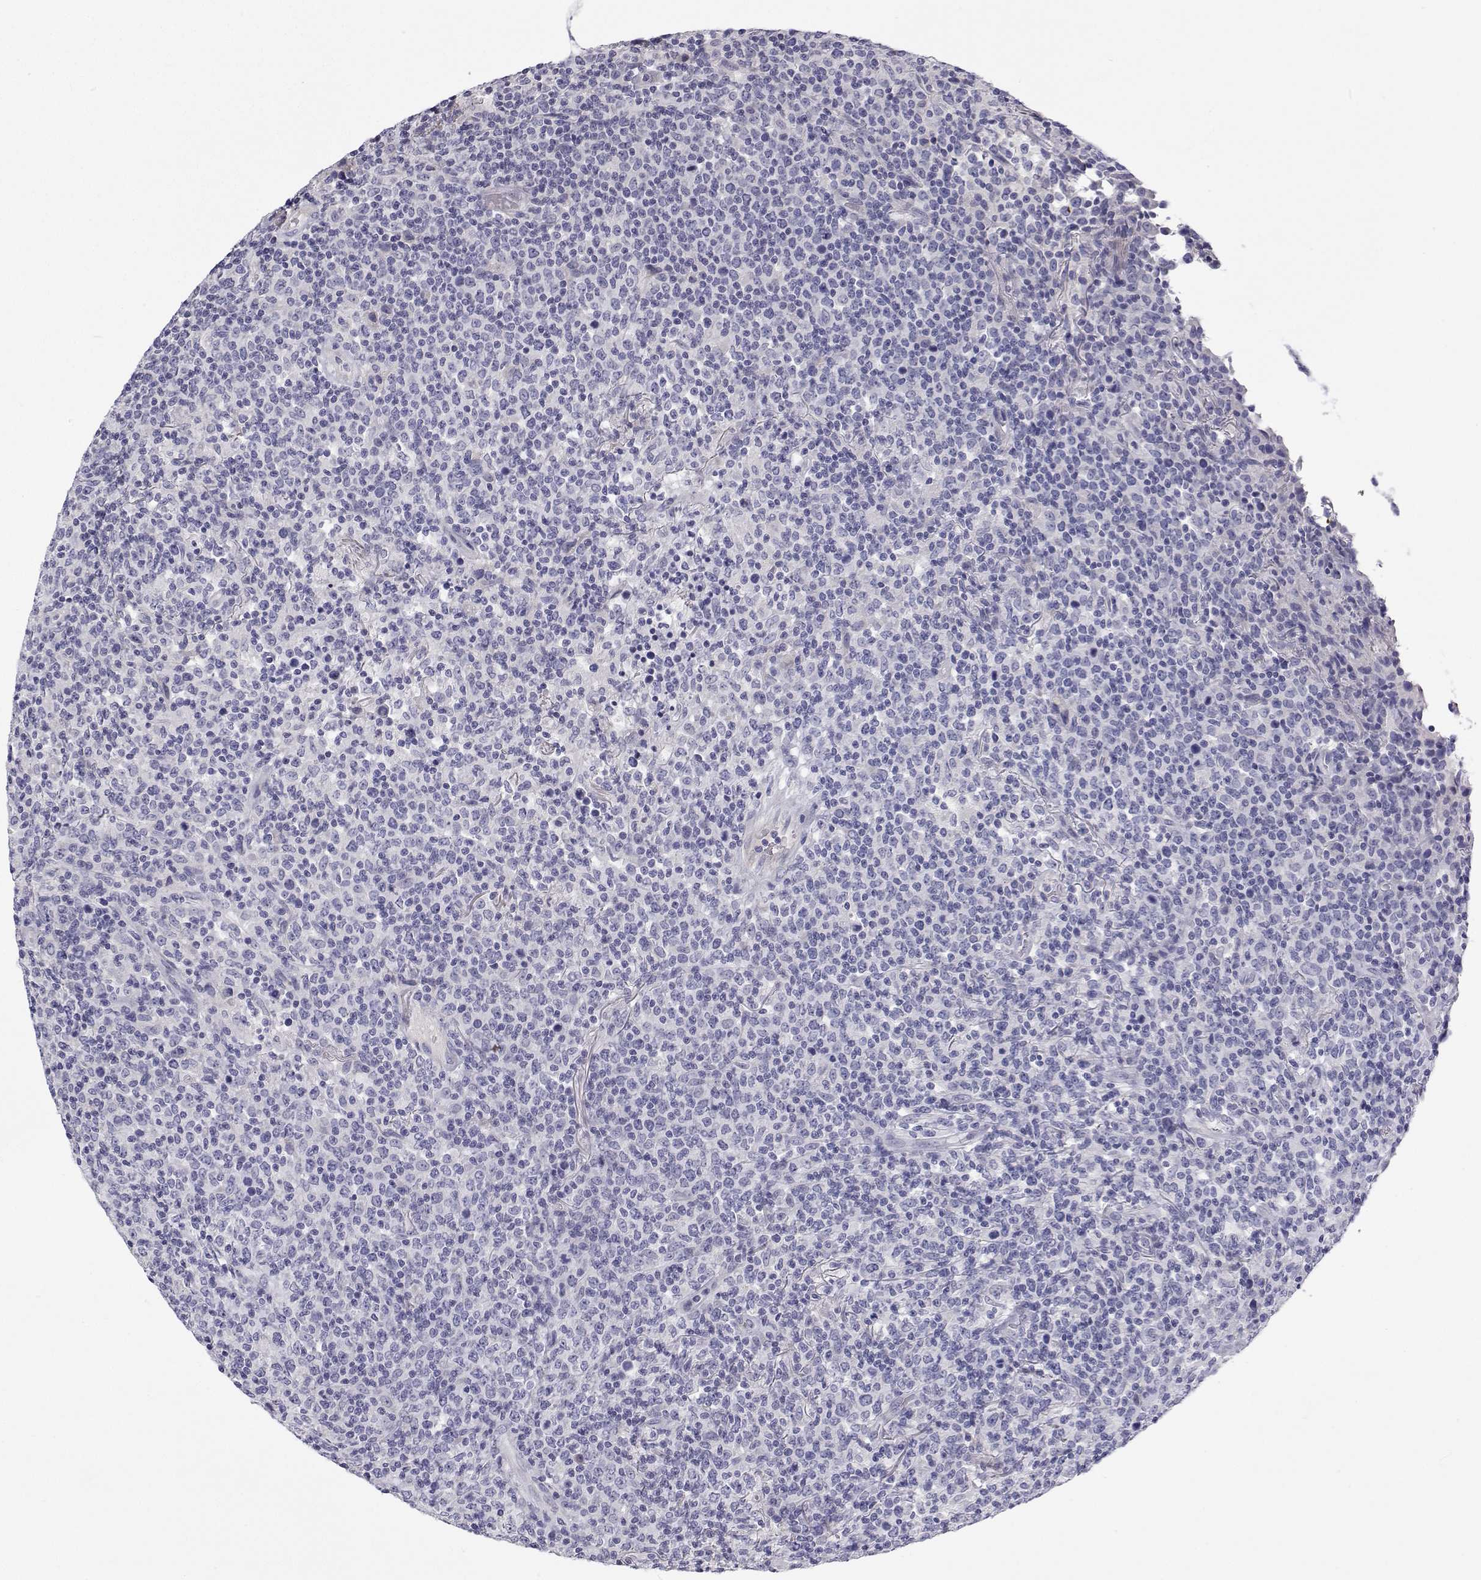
{"staining": {"intensity": "negative", "quantity": "none", "location": "none"}, "tissue": "lymphoma", "cell_type": "Tumor cells", "image_type": "cancer", "snomed": [{"axis": "morphology", "description": "Malignant lymphoma, non-Hodgkin's type, High grade"}, {"axis": "topography", "description": "Lung"}], "caption": "The photomicrograph displays no significant positivity in tumor cells of lymphoma.", "gene": "ANKRD65", "patient": {"sex": "male", "age": 79}}